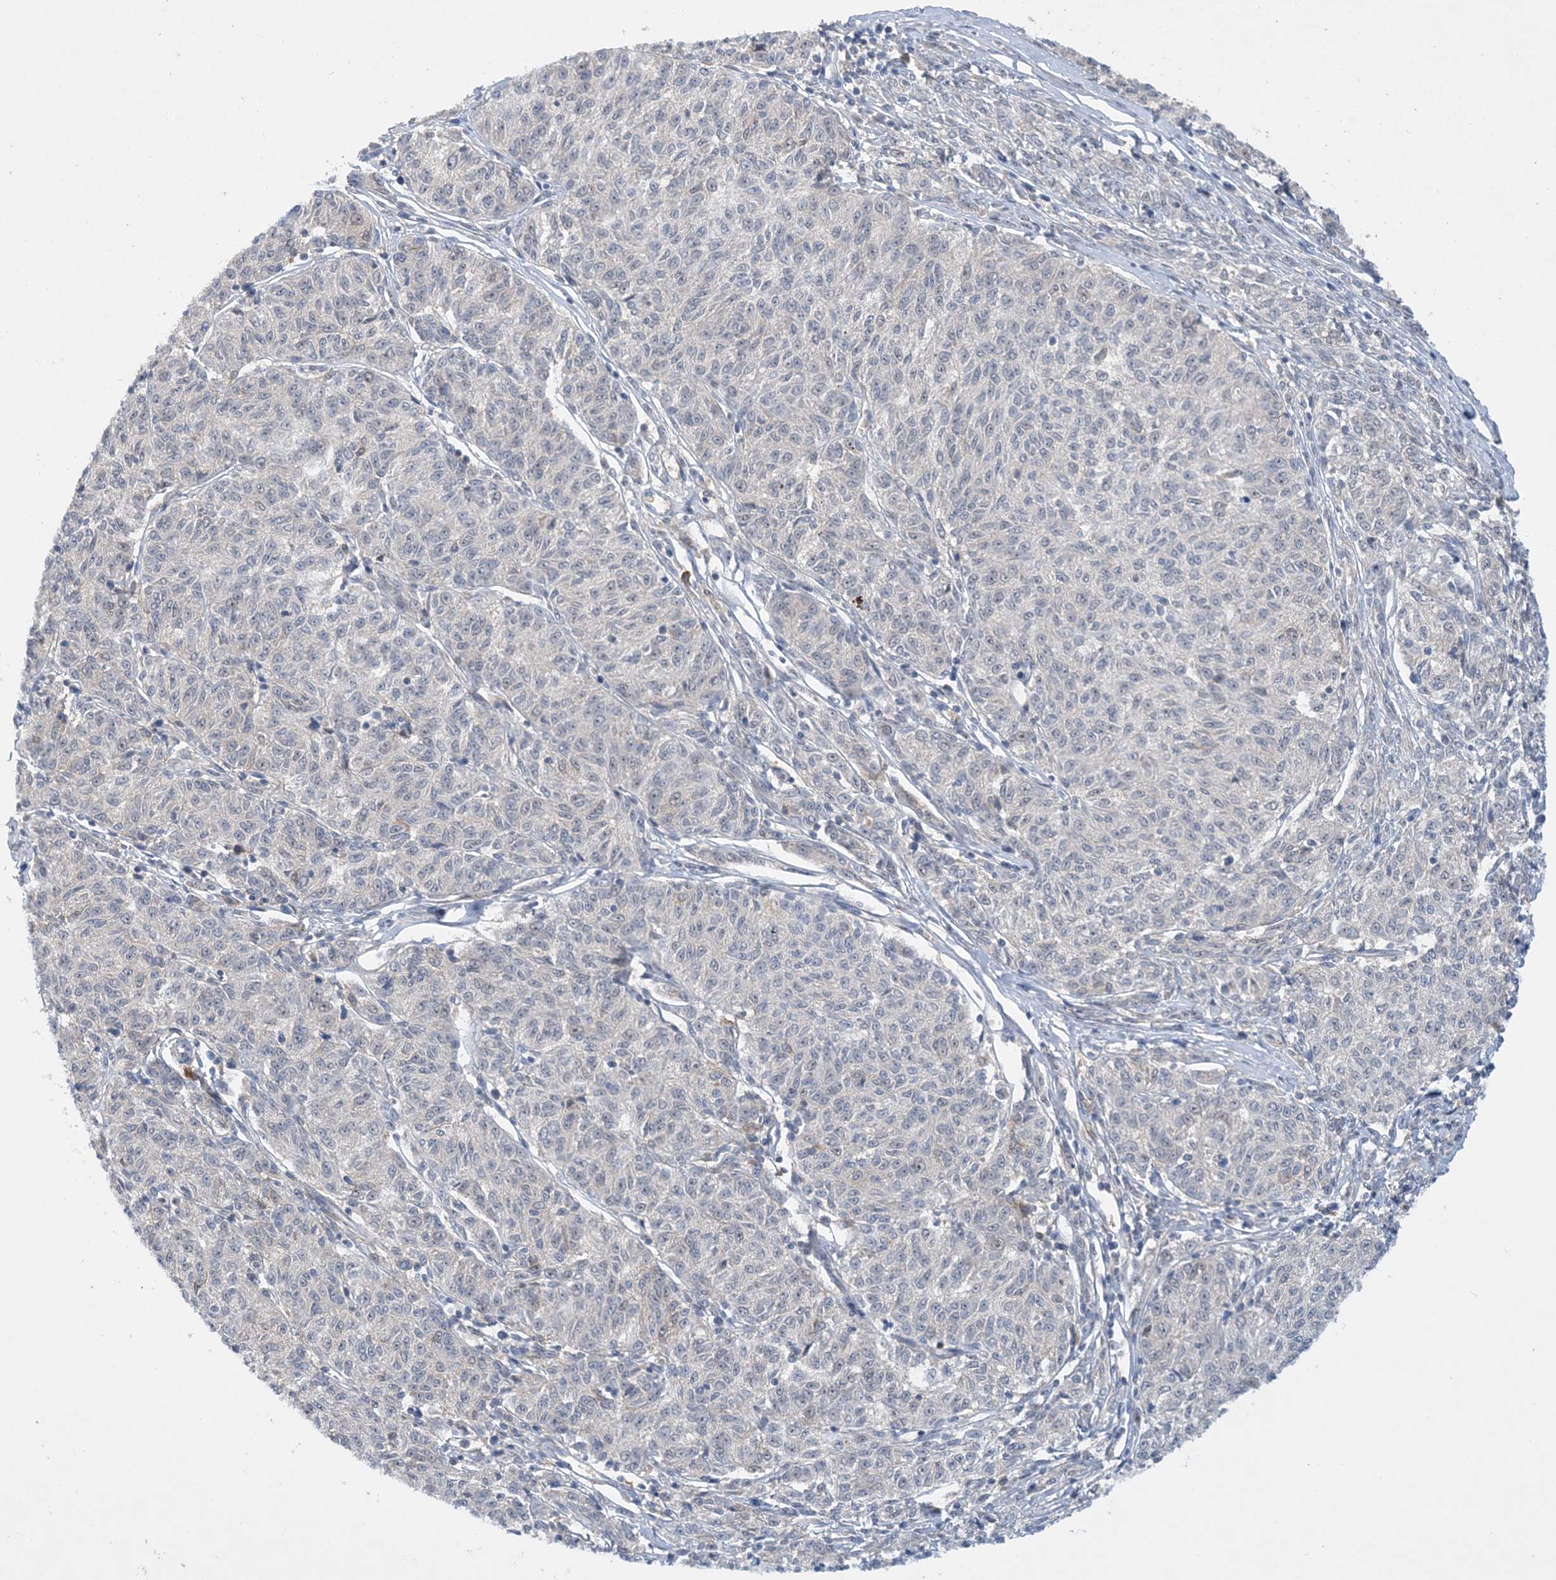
{"staining": {"intensity": "negative", "quantity": "none", "location": "none"}, "tissue": "melanoma", "cell_type": "Tumor cells", "image_type": "cancer", "snomed": [{"axis": "morphology", "description": "Malignant melanoma, NOS"}, {"axis": "topography", "description": "Skin"}], "caption": "Tumor cells show no significant positivity in malignant melanoma.", "gene": "UBE2E1", "patient": {"sex": "female", "age": 72}}